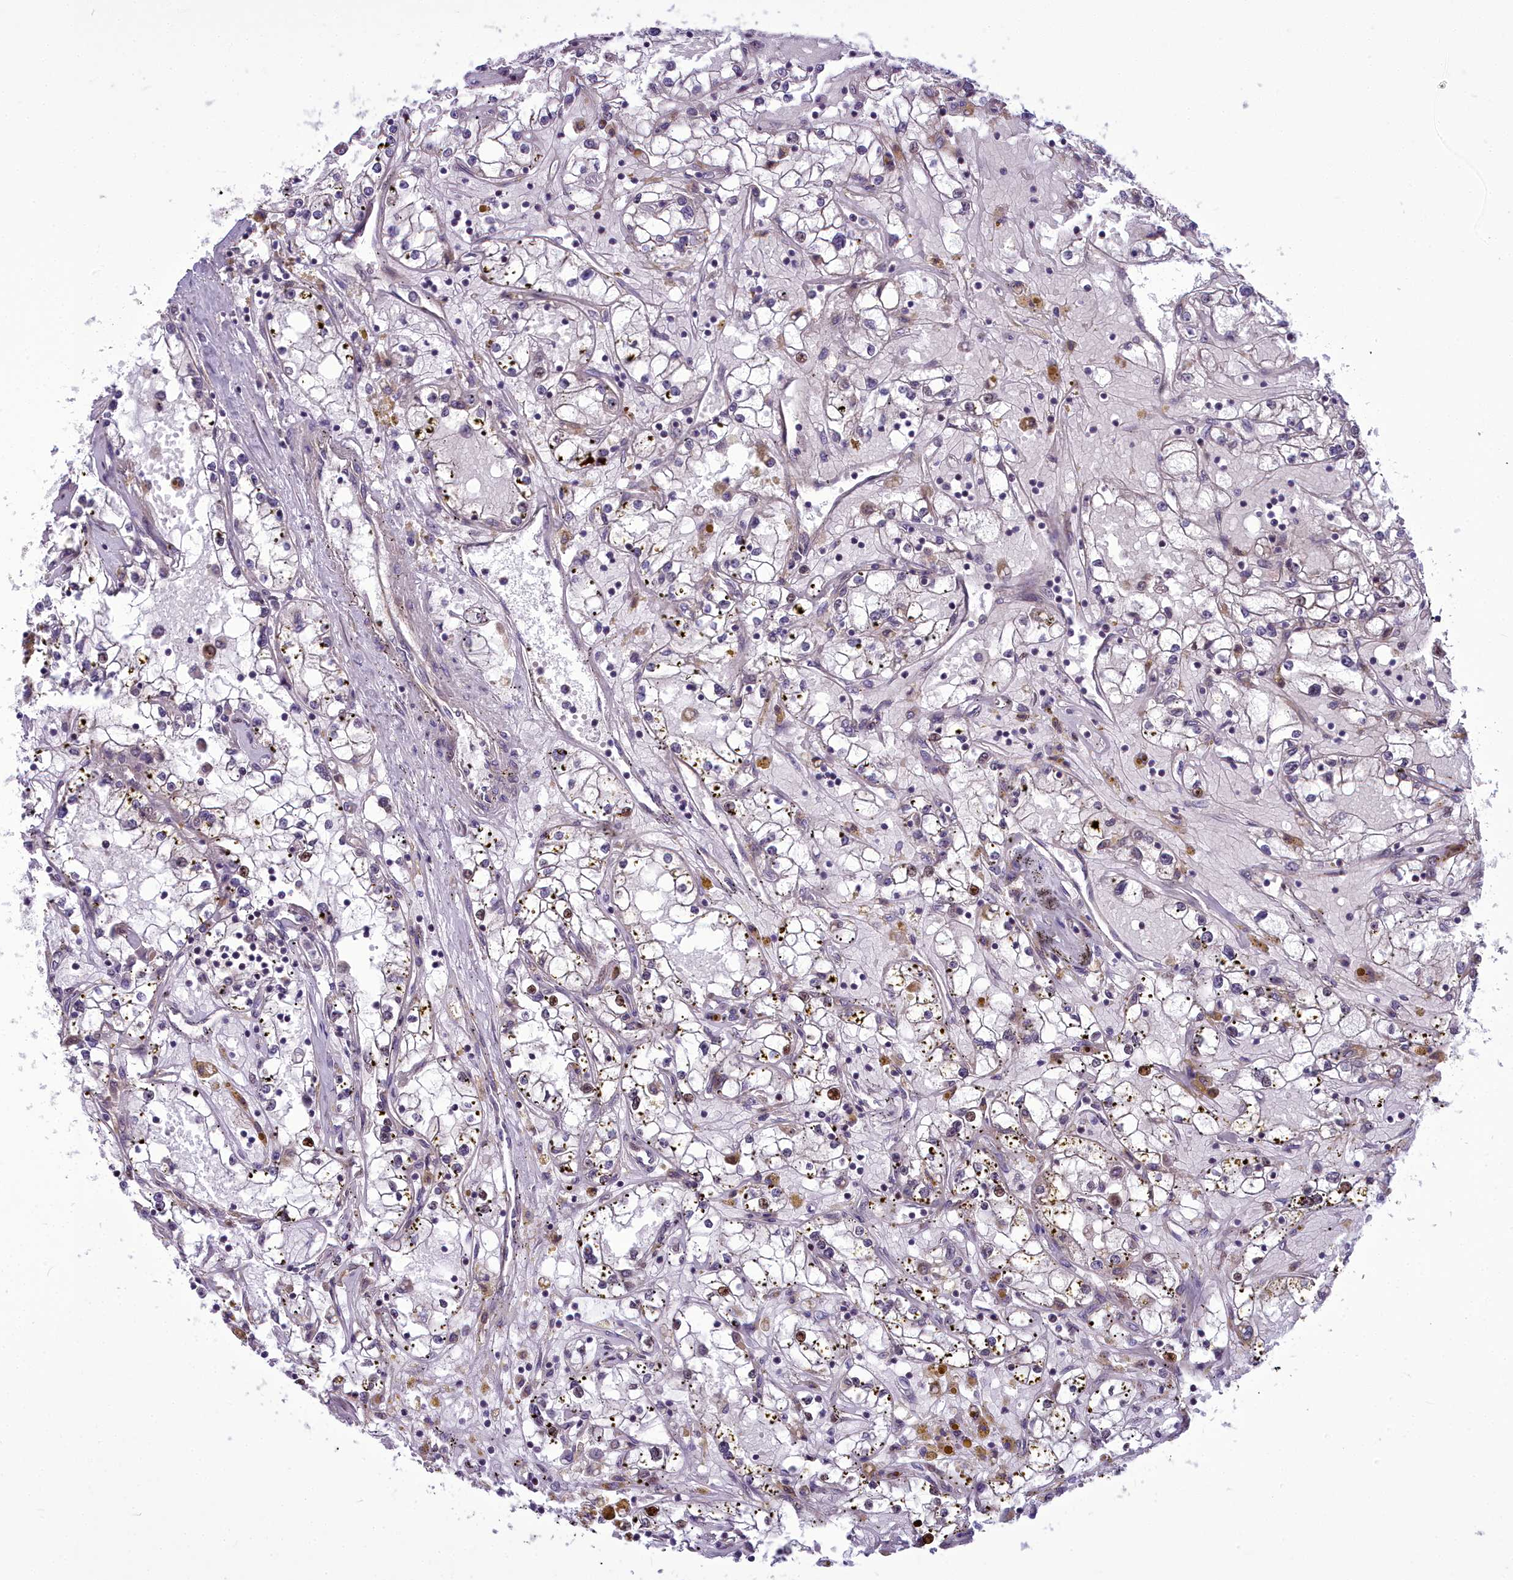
{"staining": {"intensity": "negative", "quantity": "none", "location": "none"}, "tissue": "renal cancer", "cell_type": "Tumor cells", "image_type": "cancer", "snomed": [{"axis": "morphology", "description": "Adenocarcinoma, NOS"}, {"axis": "topography", "description": "Kidney"}], "caption": "IHC histopathology image of neoplastic tissue: human renal cancer (adenocarcinoma) stained with DAB (3,3'-diaminobenzidine) shows no significant protein expression in tumor cells.", "gene": "AP1M1", "patient": {"sex": "male", "age": 56}}